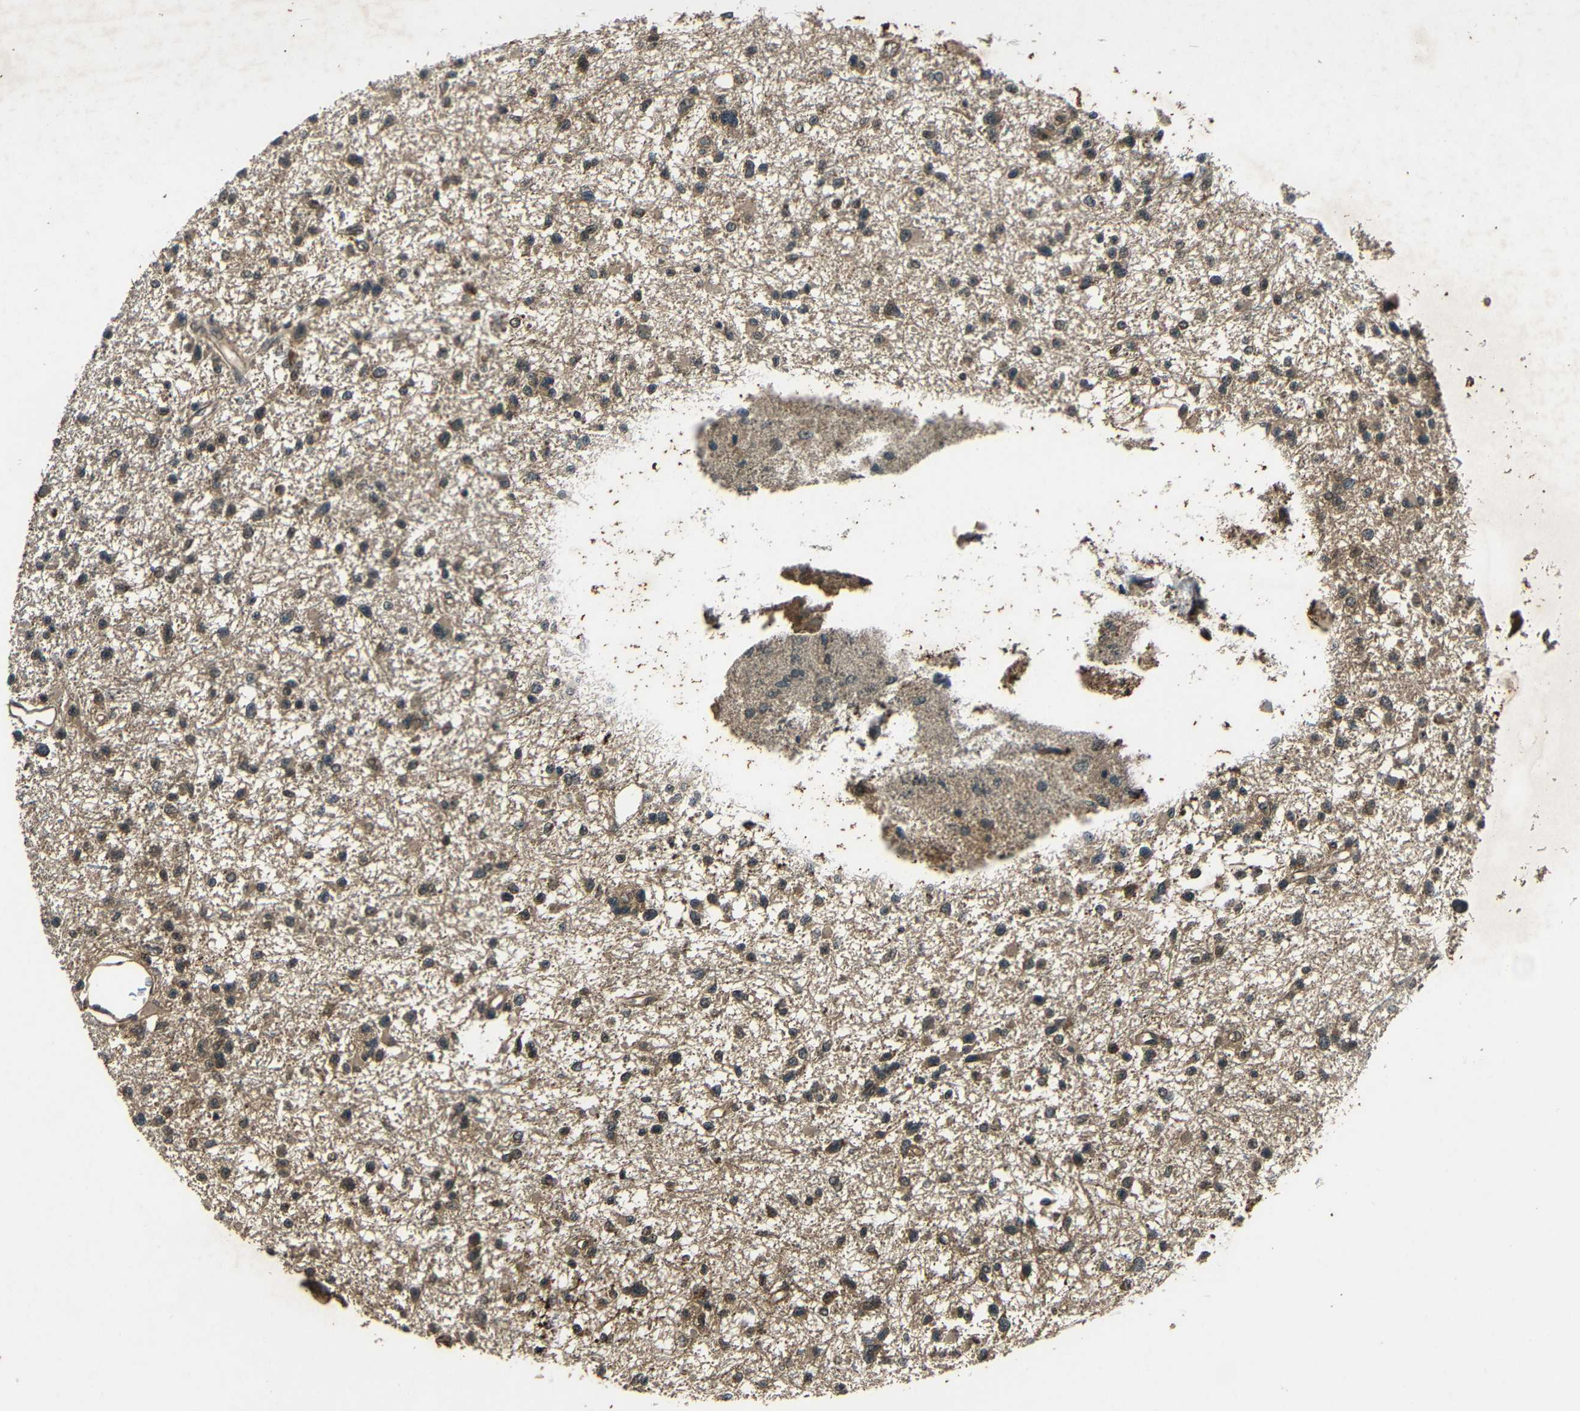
{"staining": {"intensity": "weak", "quantity": ">75%", "location": "cytoplasmic/membranous"}, "tissue": "glioma", "cell_type": "Tumor cells", "image_type": "cancer", "snomed": [{"axis": "morphology", "description": "Glioma, malignant, Low grade"}, {"axis": "topography", "description": "Brain"}], "caption": "The image reveals staining of malignant low-grade glioma, revealing weak cytoplasmic/membranous protein staining (brown color) within tumor cells. The staining was performed using DAB (3,3'-diaminobenzidine), with brown indicating positive protein expression. Nuclei are stained blue with hematoxylin.", "gene": "PLK2", "patient": {"sex": "female", "age": 22}}